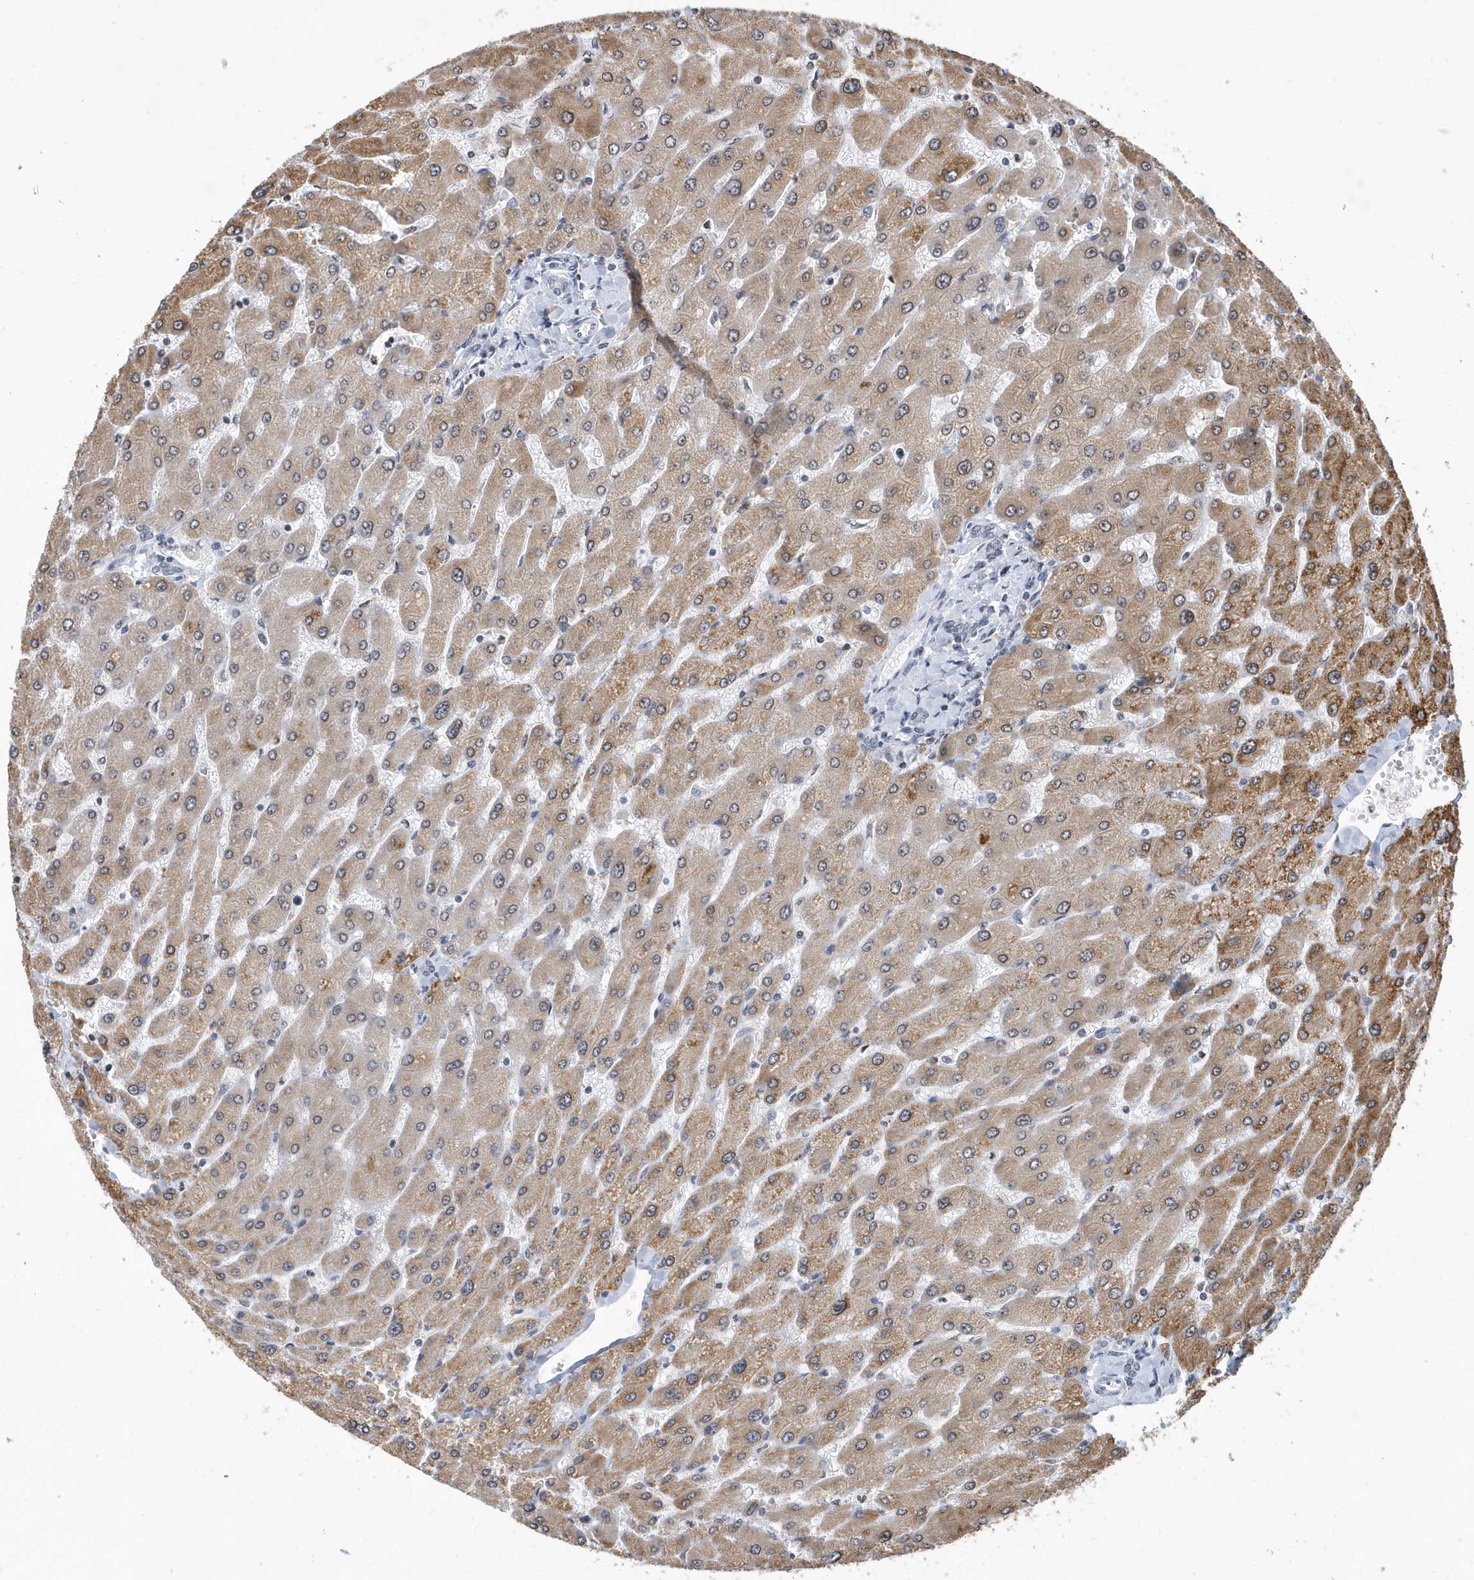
{"staining": {"intensity": "negative", "quantity": "none", "location": "none"}, "tissue": "liver", "cell_type": "Cholangiocytes", "image_type": "normal", "snomed": [{"axis": "morphology", "description": "Normal tissue, NOS"}, {"axis": "topography", "description": "Liver"}], "caption": "Immunohistochemistry image of benign human liver stained for a protein (brown), which demonstrates no staining in cholangiocytes.", "gene": "VWA5B2", "patient": {"sex": "male", "age": 55}}